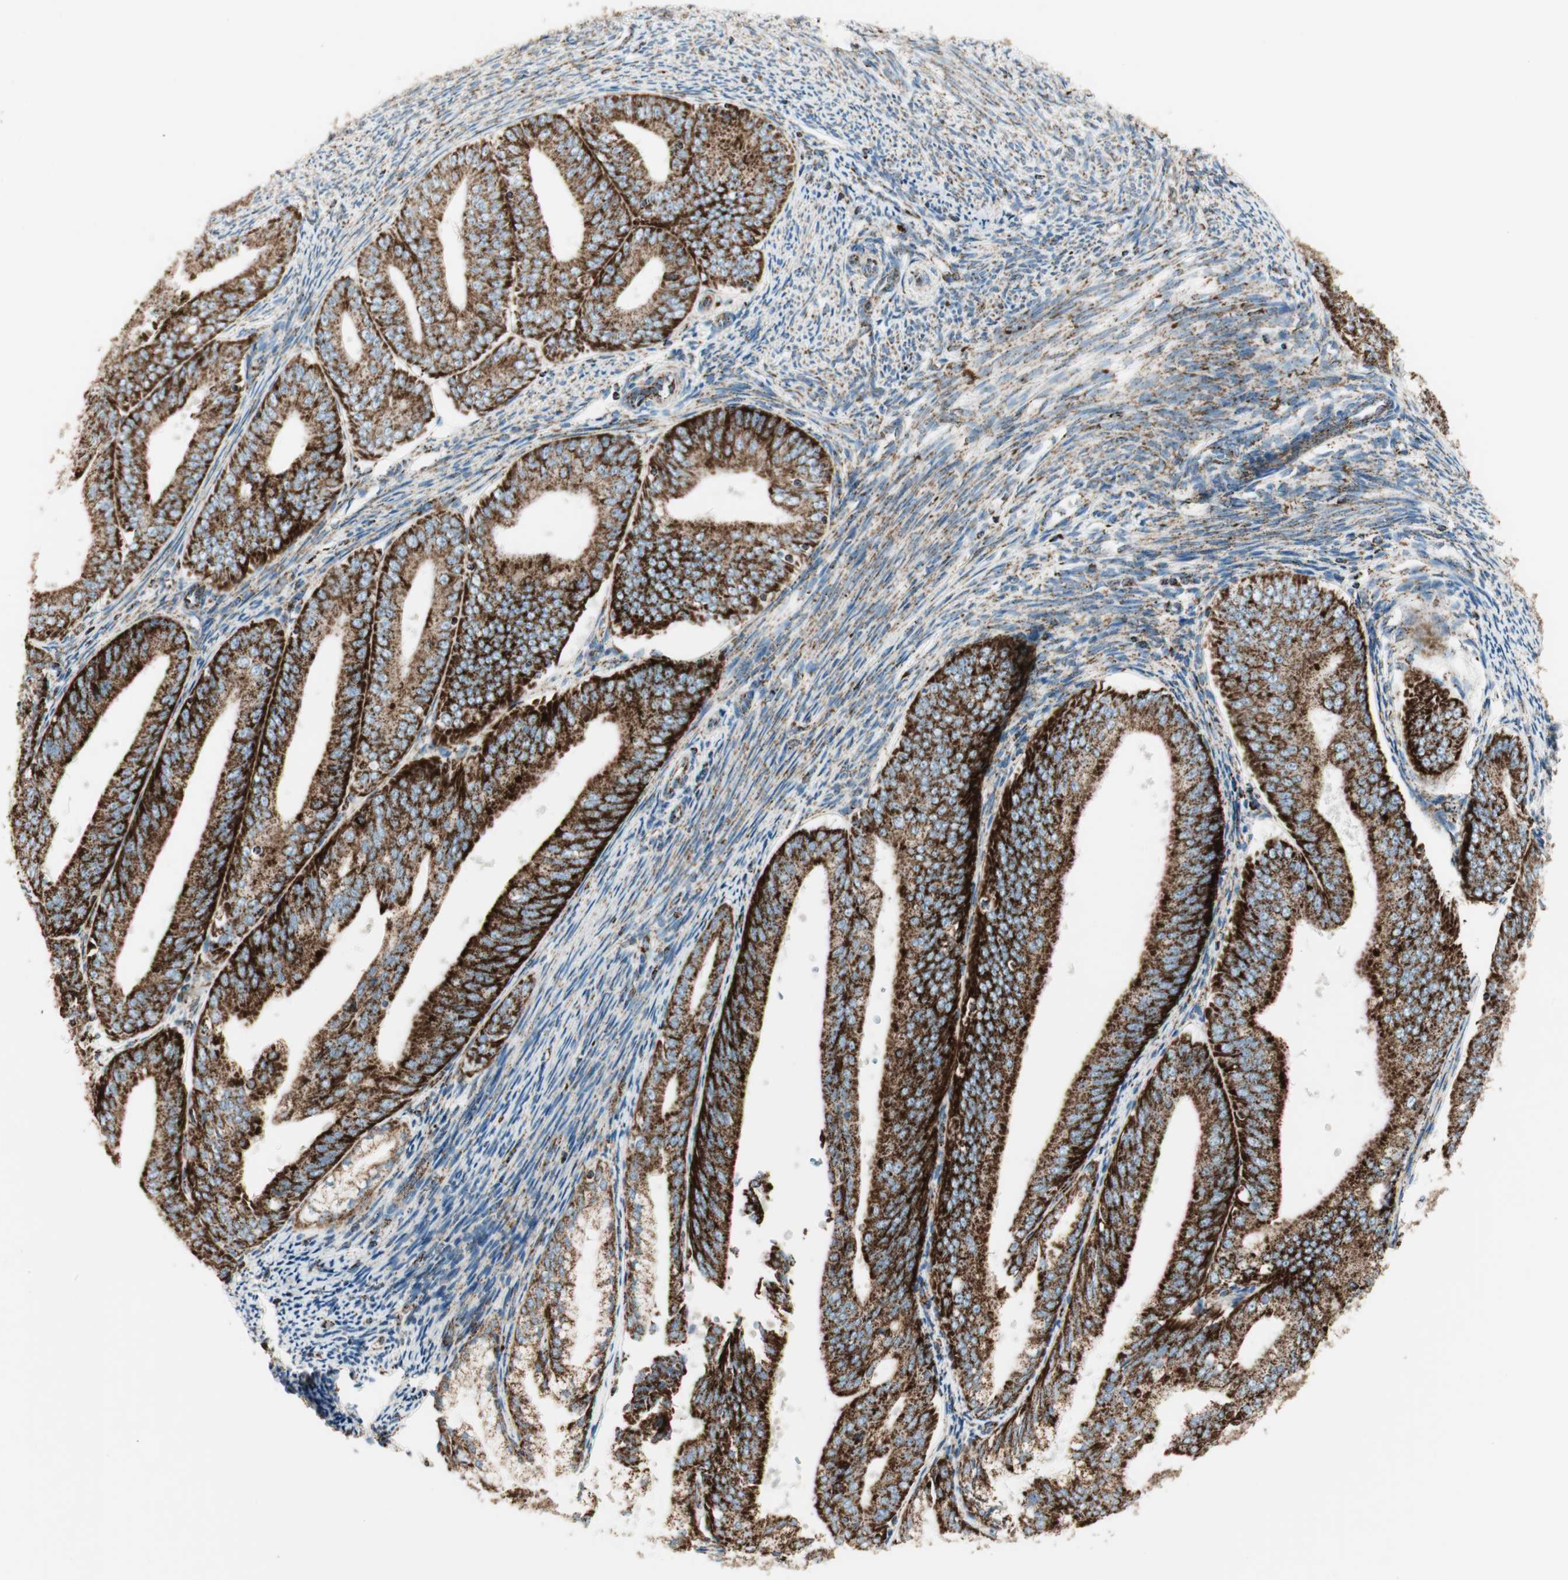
{"staining": {"intensity": "strong", "quantity": ">75%", "location": "cytoplasmic/membranous"}, "tissue": "endometrial cancer", "cell_type": "Tumor cells", "image_type": "cancer", "snomed": [{"axis": "morphology", "description": "Adenocarcinoma, NOS"}, {"axis": "topography", "description": "Endometrium"}], "caption": "Adenocarcinoma (endometrial) was stained to show a protein in brown. There is high levels of strong cytoplasmic/membranous staining in about >75% of tumor cells. The protein of interest is stained brown, and the nuclei are stained in blue (DAB (3,3'-diaminobenzidine) IHC with brightfield microscopy, high magnification).", "gene": "ME2", "patient": {"sex": "female", "age": 63}}